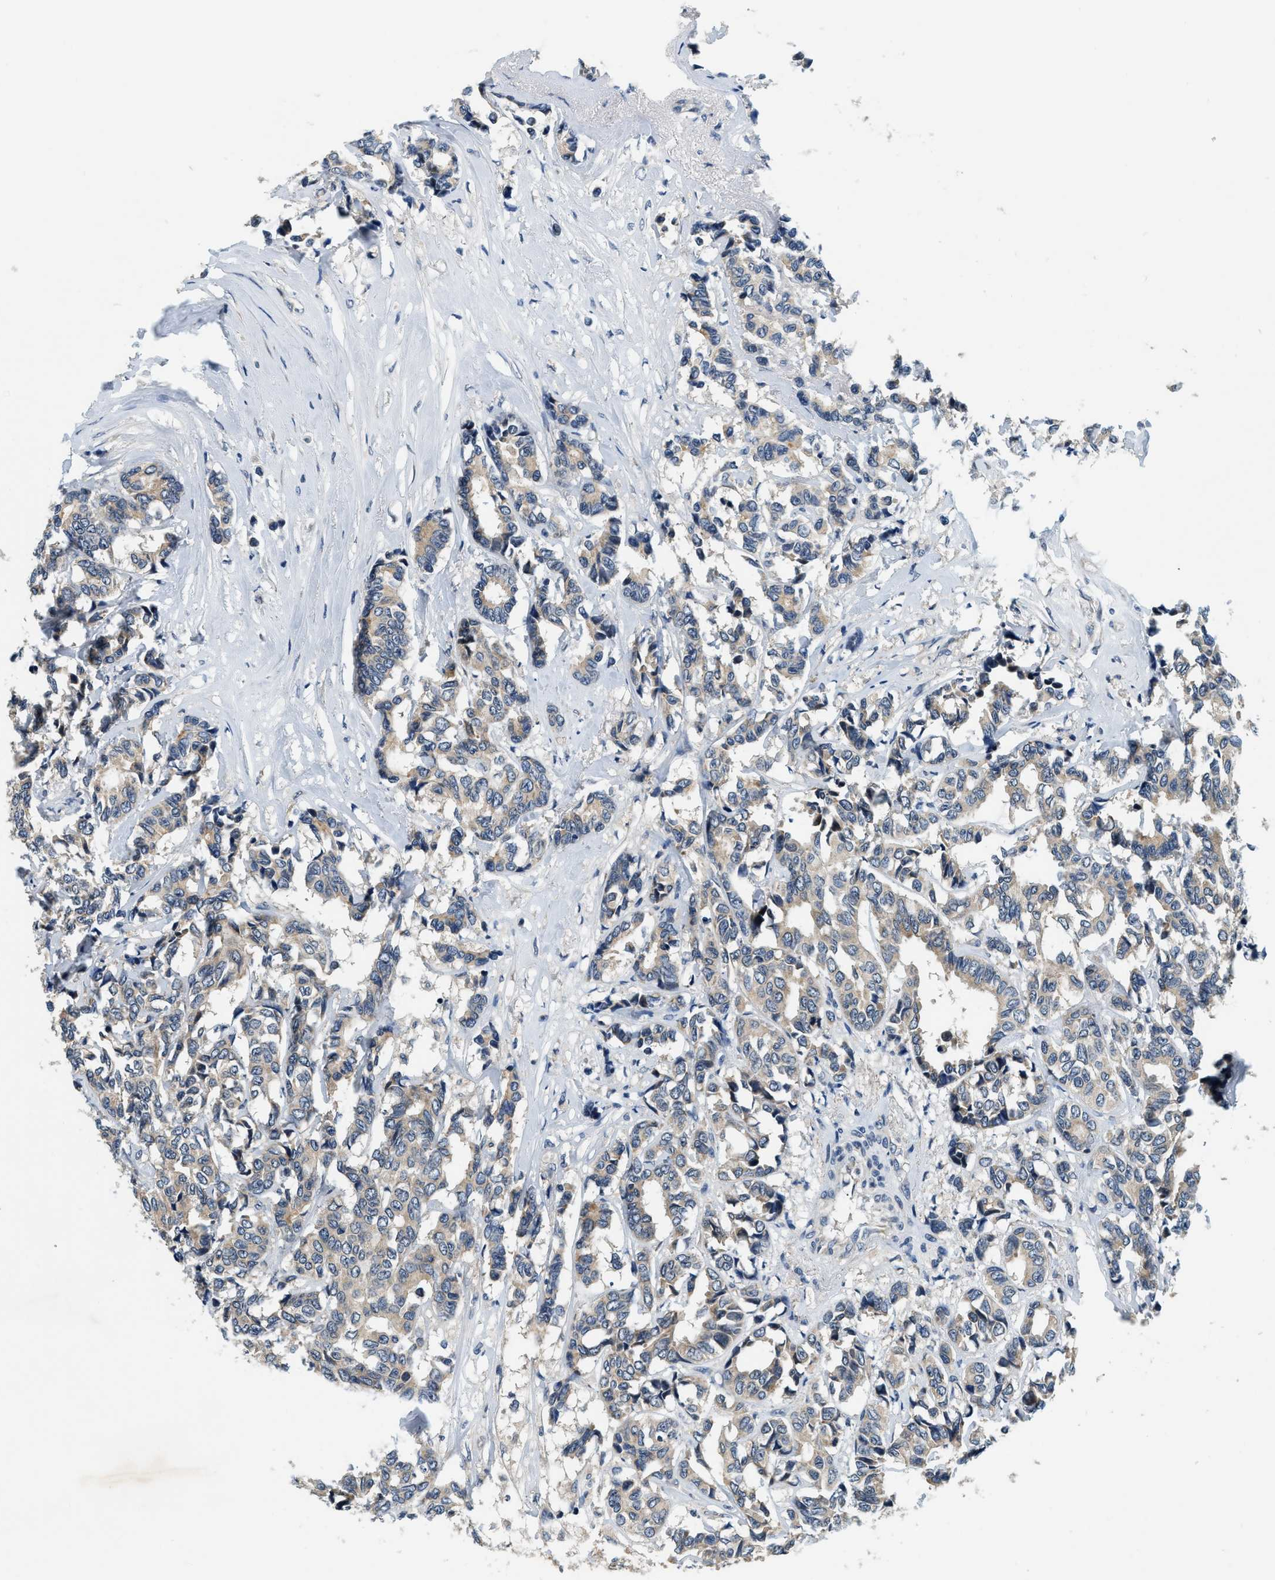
{"staining": {"intensity": "weak", "quantity": ">75%", "location": "cytoplasmic/membranous"}, "tissue": "breast cancer", "cell_type": "Tumor cells", "image_type": "cancer", "snomed": [{"axis": "morphology", "description": "Duct carcinoma"}, {"axis": "topography", "description": "Breast"}], "caption": "Intraductal carcinoma (breast) stained with DAB immunohistochemistry reveals low levels of weak cytoplasmic/membranous expression in about >75% of tumor cells.", "gene": "YAE1", "patient": {"sex": "female", "age": 87}}